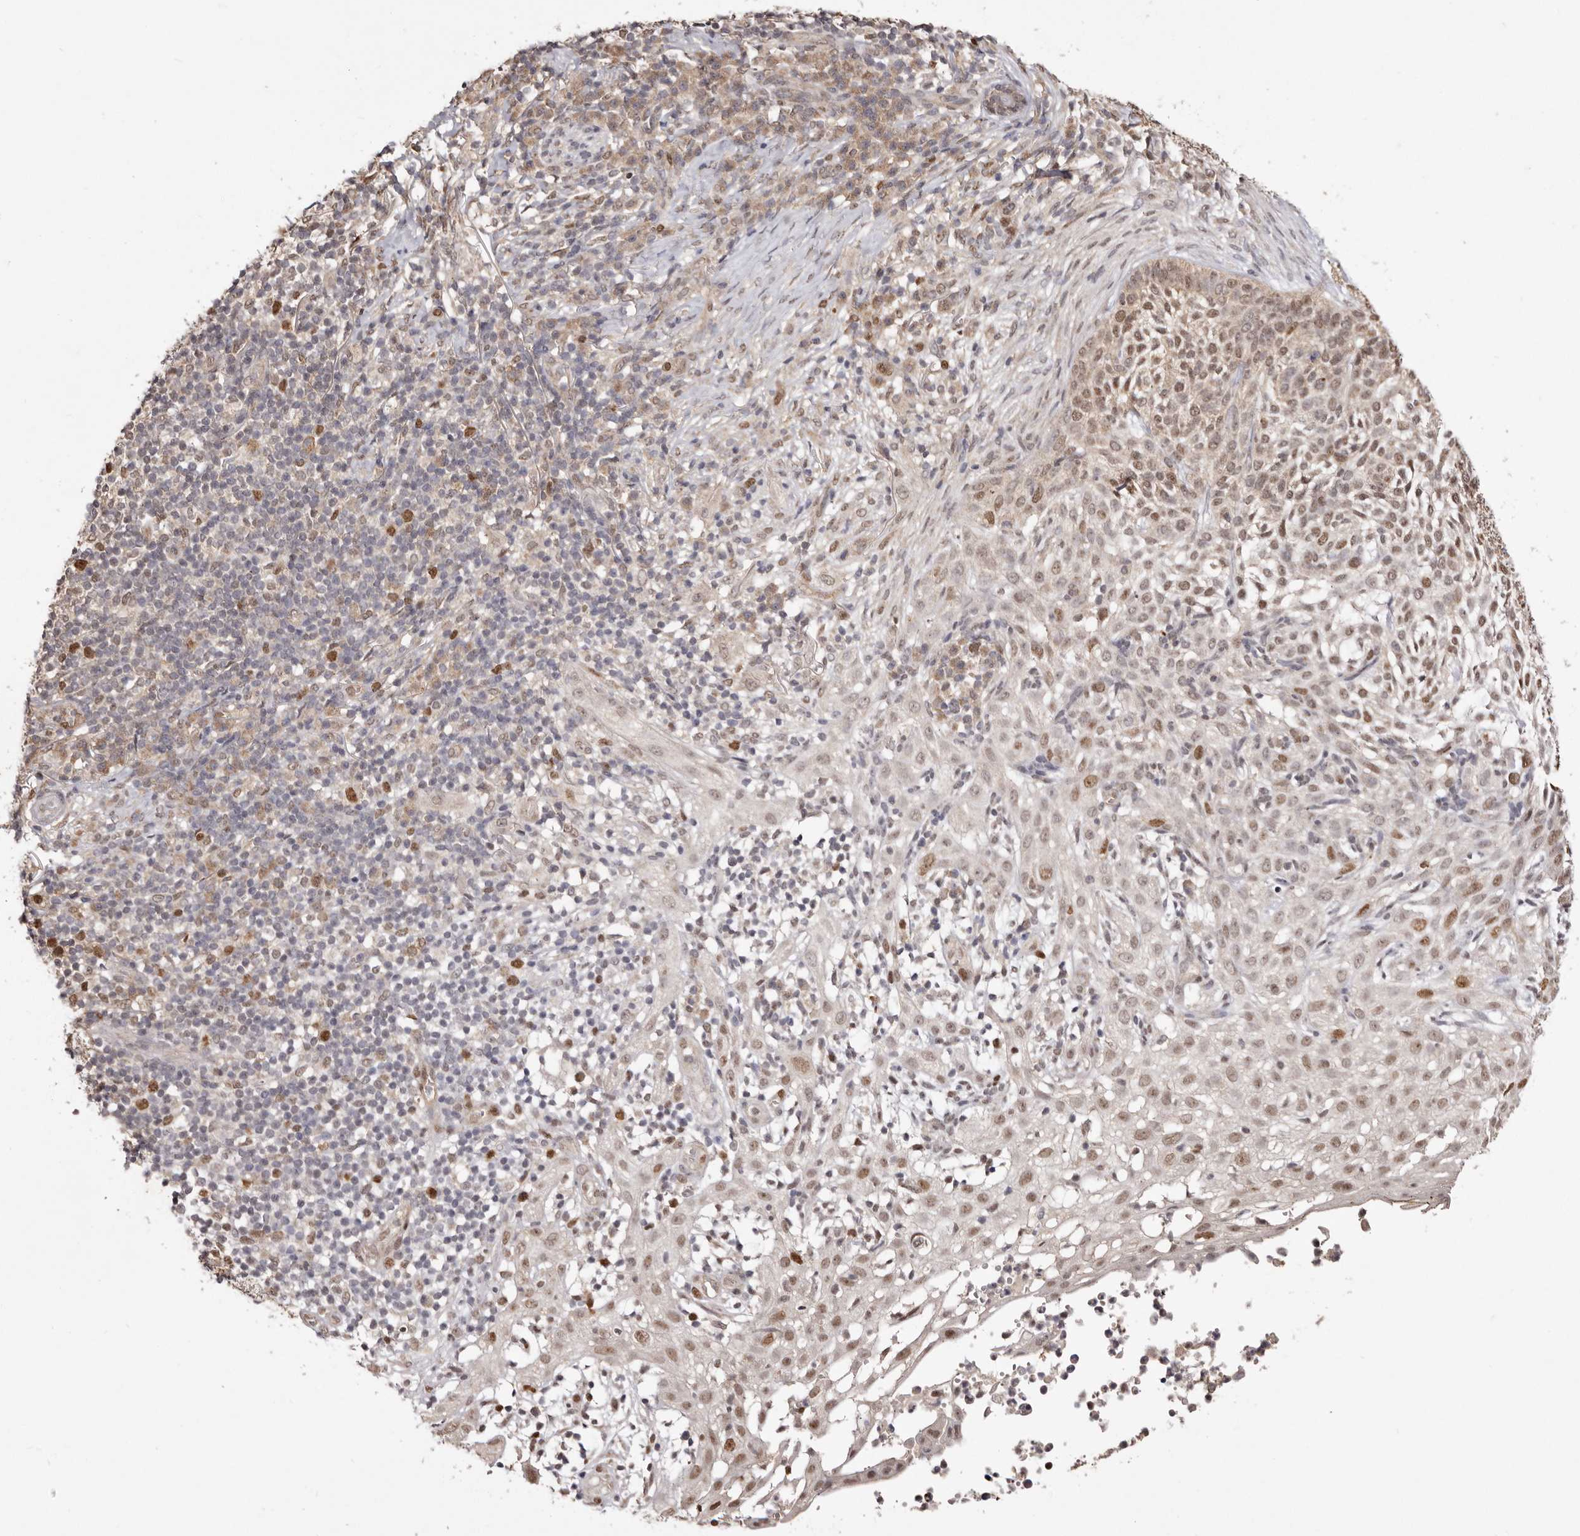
{"staining": {"intensity": "moderate", "quantity": ">75%", "location": "nuclear"}, "tissue": "skin cancer", "cell_type": "Tumor cells", "image_type": "cancer", "snomed": [{"axis": "morphology", "description": "Basal cell carcinoma"}, {"axis": "topography", "description": "Skin"}], "caption": "Immunohistochemistry staining of skin cancer (basal cell carcinoma), which displays medium levels of moderate nuclear expression in about >75% of tumor cells indicating moderate nuclear protein positivity. The staining was performed using DAB (brown) for protein detection and nuclei were counterstained in hematoxylin (blue).", "gene": "NOTCH1", "patient": {"sex": "female", "age": 64}}